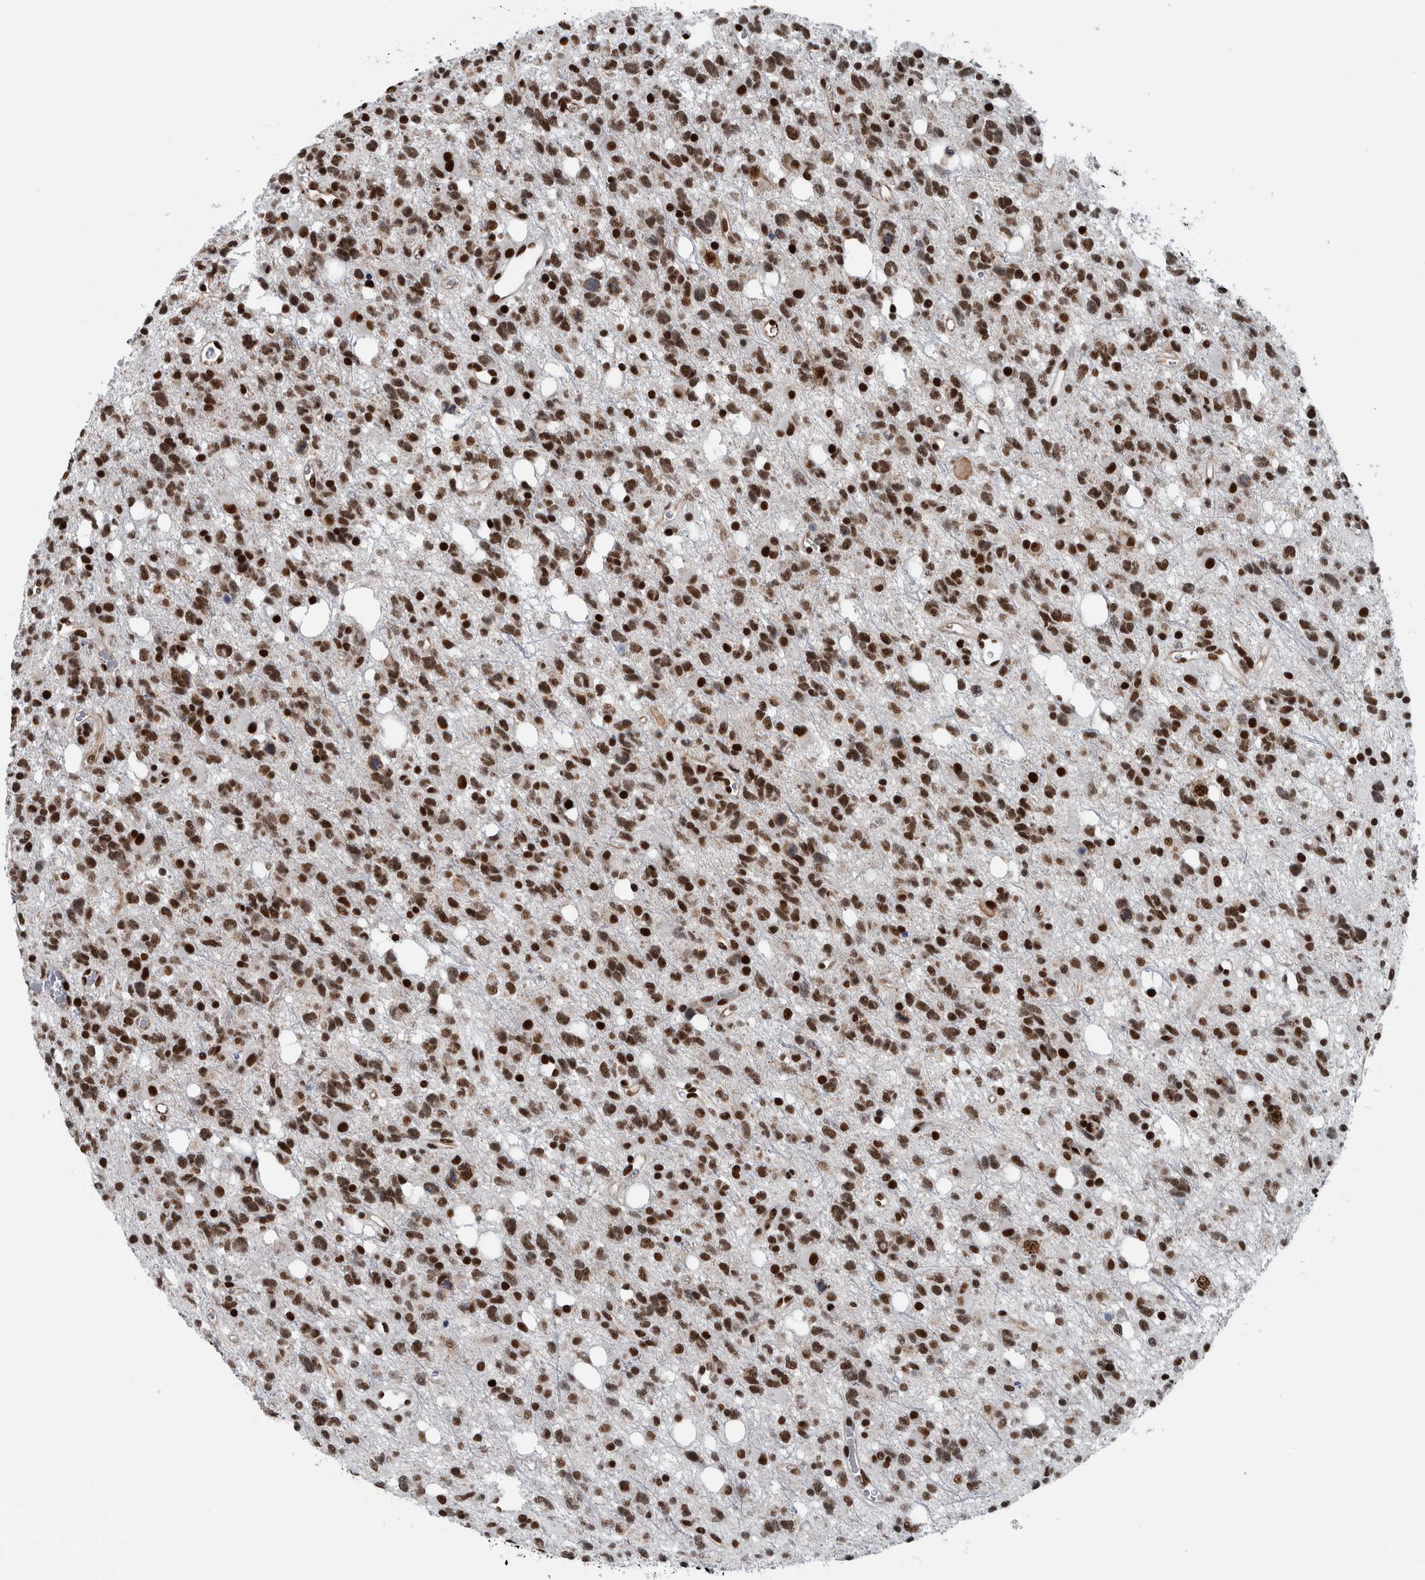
{"staining": {"intensity": "strong", "quantity": ">75%", "location": "nuclear"}, "tissue": "glioma", "cell_type": "Tumor cells", "image_type": "cancer", "snomed": [{"axis": "morphology", "description": "Glioma, malignant, High grade"}, {"axis": "topography", "description": "Brain"}], "caption": "Immunohistochemical staining of human glioma demonstrates high levels of strong nuclear staining in about >75% of tumor cells.", "gene": "DNMT3A", "patient": {"sex": "female", "age": 62}}